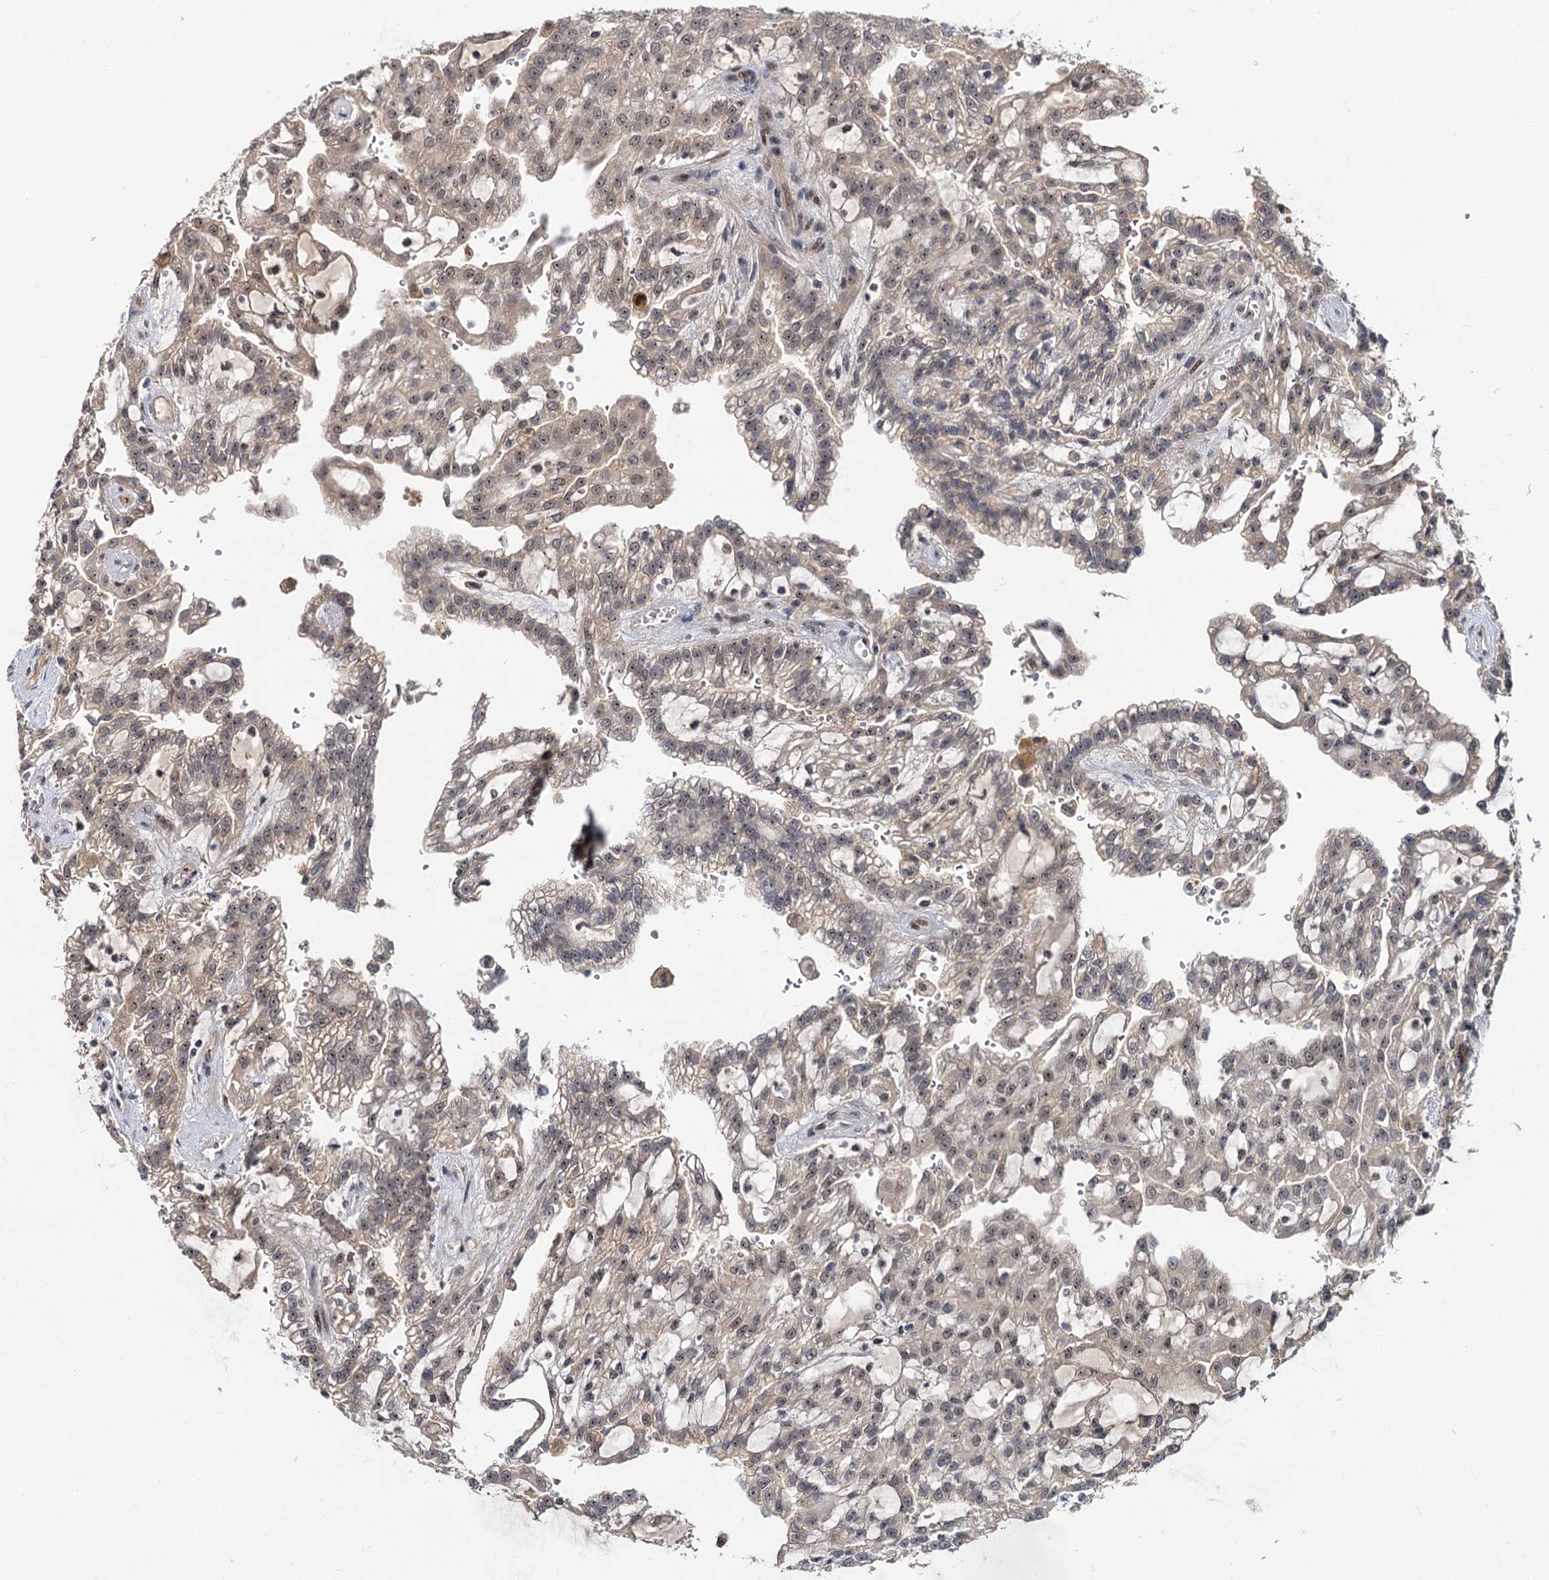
{"staining": {"intensity": "weak", "quantity": "25%-75%", "location": "nuclear"}, "tissue": "renal cancer", "cell_type": "Tumor cells", "image_type": "cancer", "snomed": [{"axis": "morphology", "description": "Adenocarcinoma, NOS"}, {"axis": "topography", "description": "Kidney"}], "caption": "A micrograph of adenocarcinoma (renal) stained for a protein exhibits weak nuclear brown staining in tumor cells. The staining was performed using DAB, with brown indicating positive protein expression. Nuclei are stained blue with hematoxylin.", "gene": "MBD6", "patient": {"sex": "male", "age": 63}}